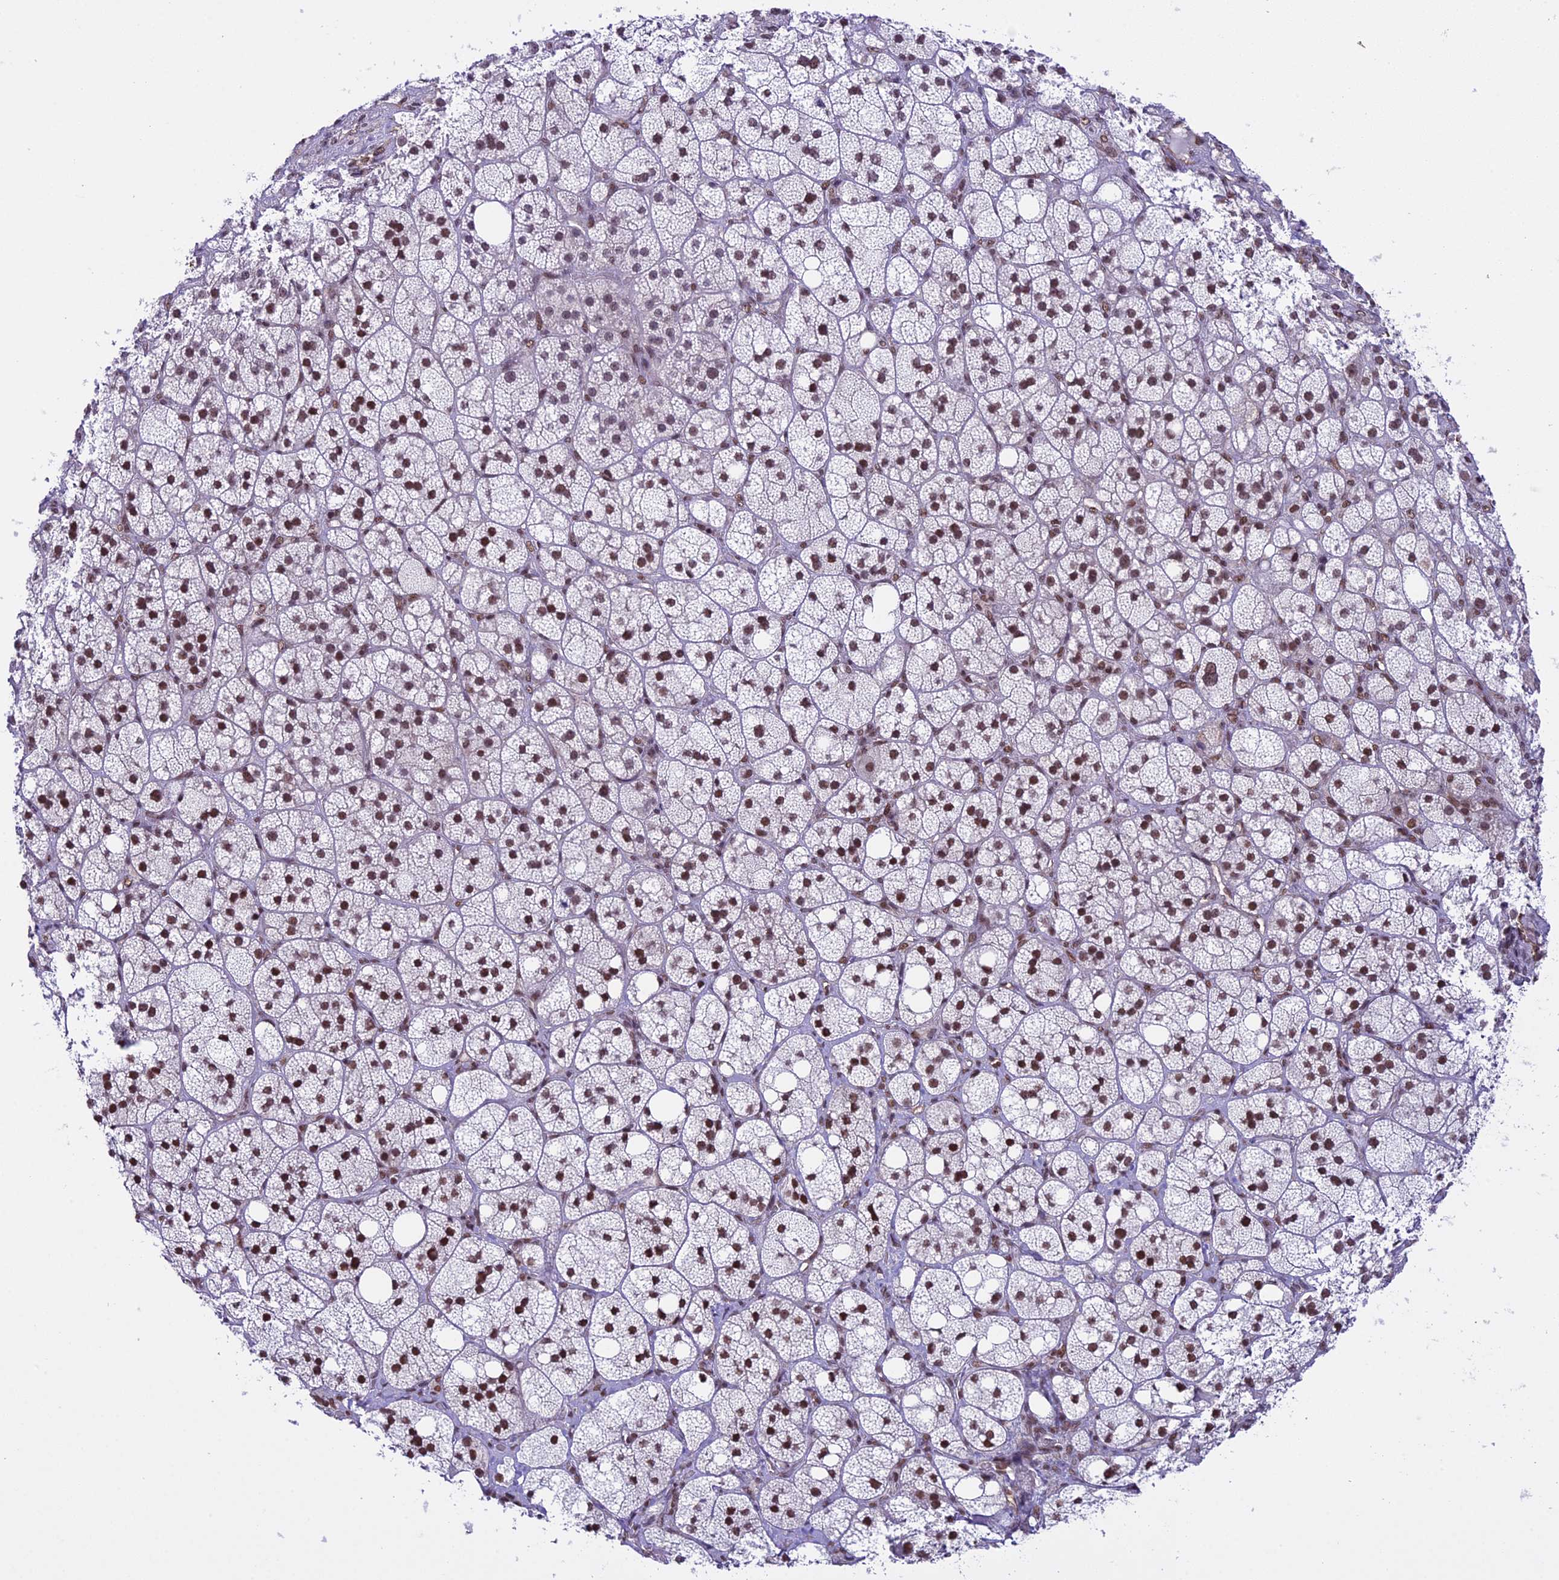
{"staining": {"intensity": "moderate", "quantity": ">75%", "location": "nuclear"}, "tissue": "adrenal gland", "cell_type": "Glandular cells", "image_type": "normal", "snomed": [{"axis": "morphology", "description": "Normal tissue, NOS"}, {"axis": "topography", "description": "Adrenal gland"}], "caption": "The micrograph exhibits immunohistochemical staining of unremarkable adrenal gland. There is moderate nuclear expression is appreciated in approximately >75% of glandular cells.", "gene": "MPHOSPH8", "patient": {"sex": "male", "age": 61}}